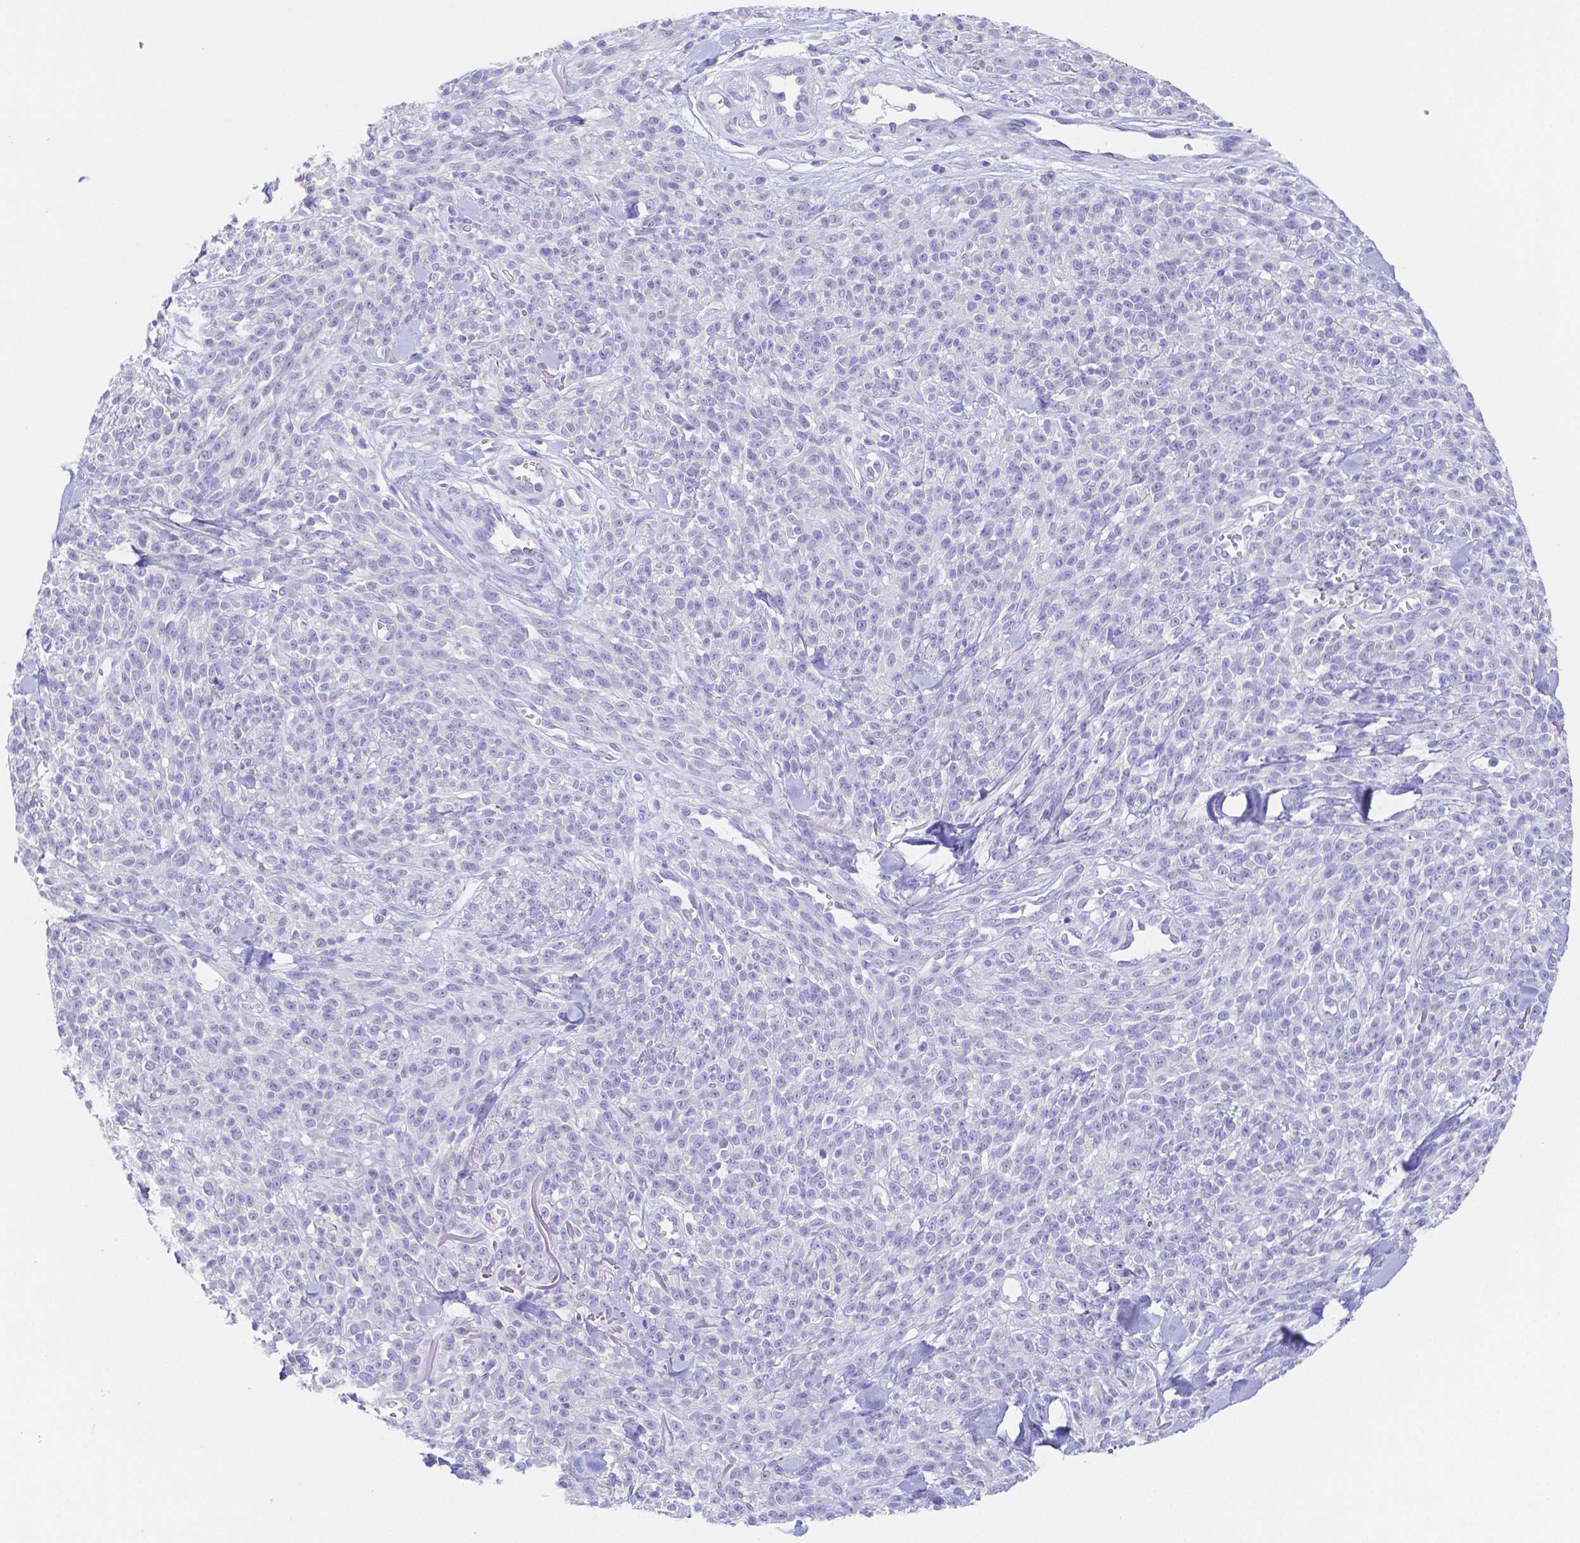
{"staining": {"intensity": "negative", "quantity": "none", "location": "none"}, "tissue": "melanoma", "cell_type": "Tumor cells", "image_type": "cancer", "snomed": [{"axis": "morphology", "description": "Malignant melanoma, NOS"}, {"axis": "topography", "description": "Skin"}, {"axis": "topography", "description": "Skin of trunk"}], "caption": "Immunohistochemistry photomicrograph of malignant melanoma stained for a protein (brown), which reveals no positivity in tumor cells. The staining was performed using DAB (3,3'-diaminobenzidine) to visualize the protein expression in brown, while the nuclei were stained in blue with hematoxylin (Magnification: 20x).", "gene": "ZG16B", "patient": {"sex": "male", "age": 74}}